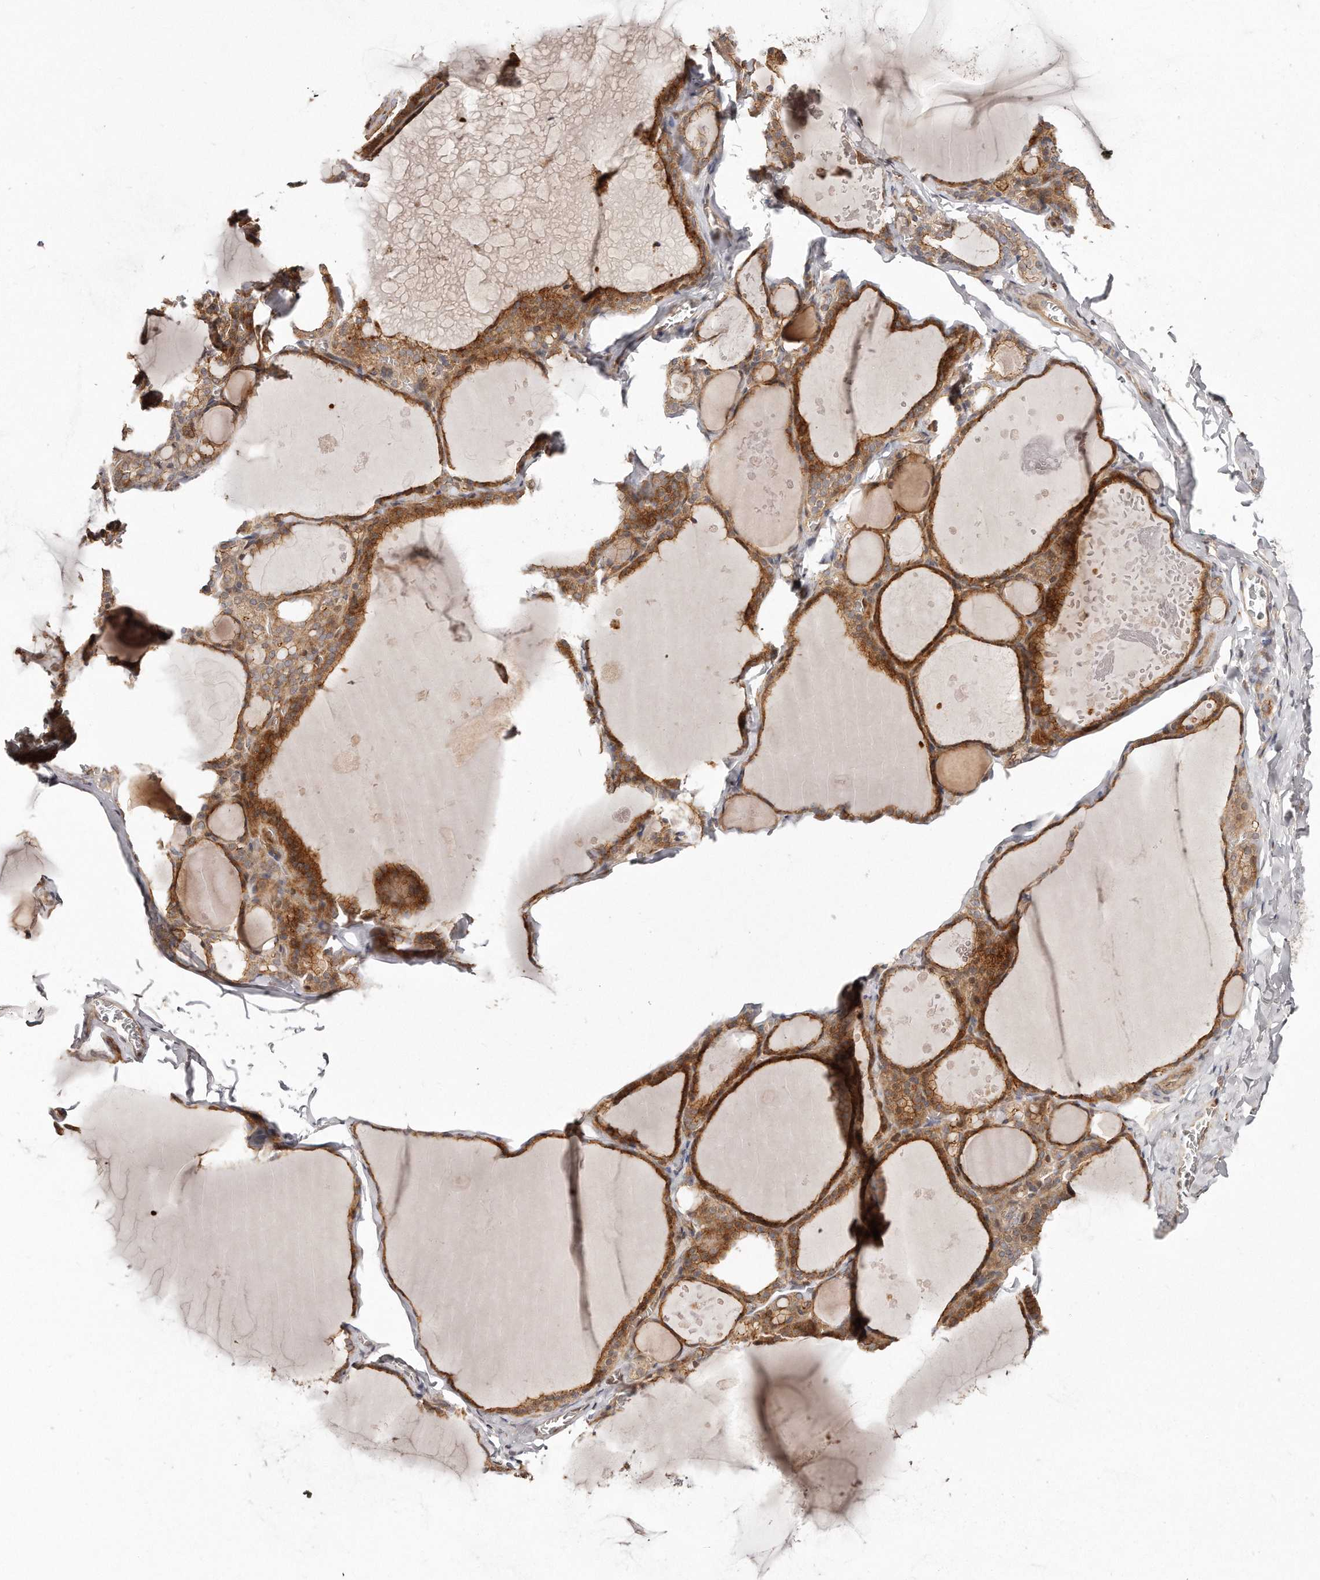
{"staining": {"intensity": "moderate", "quantity": ">75%", "location": "cytoplasmic/membranous"}, "tissue": "thyroid gland", "cell_type": "Glandular cells", "image_type": "normal", "snomed": [{"axis": "morphology", "description": "Normal tissue, NOS"}, {"axis": "topography", "description": "Thyroid gland"}], "caption": "The histopathology image shows a brown stain indicating the presence of a protein in the cytoplasmic/membranous of glandular cells in thyroid gland. The staining is performed using DAB (3,3'-diaminobenzidine) brown chromogen to label protein expression. The nuclei are counter-stained blue using hematoxylin.", "gene": "GBP4", "patient": {"sex": "male", "age": 56}}